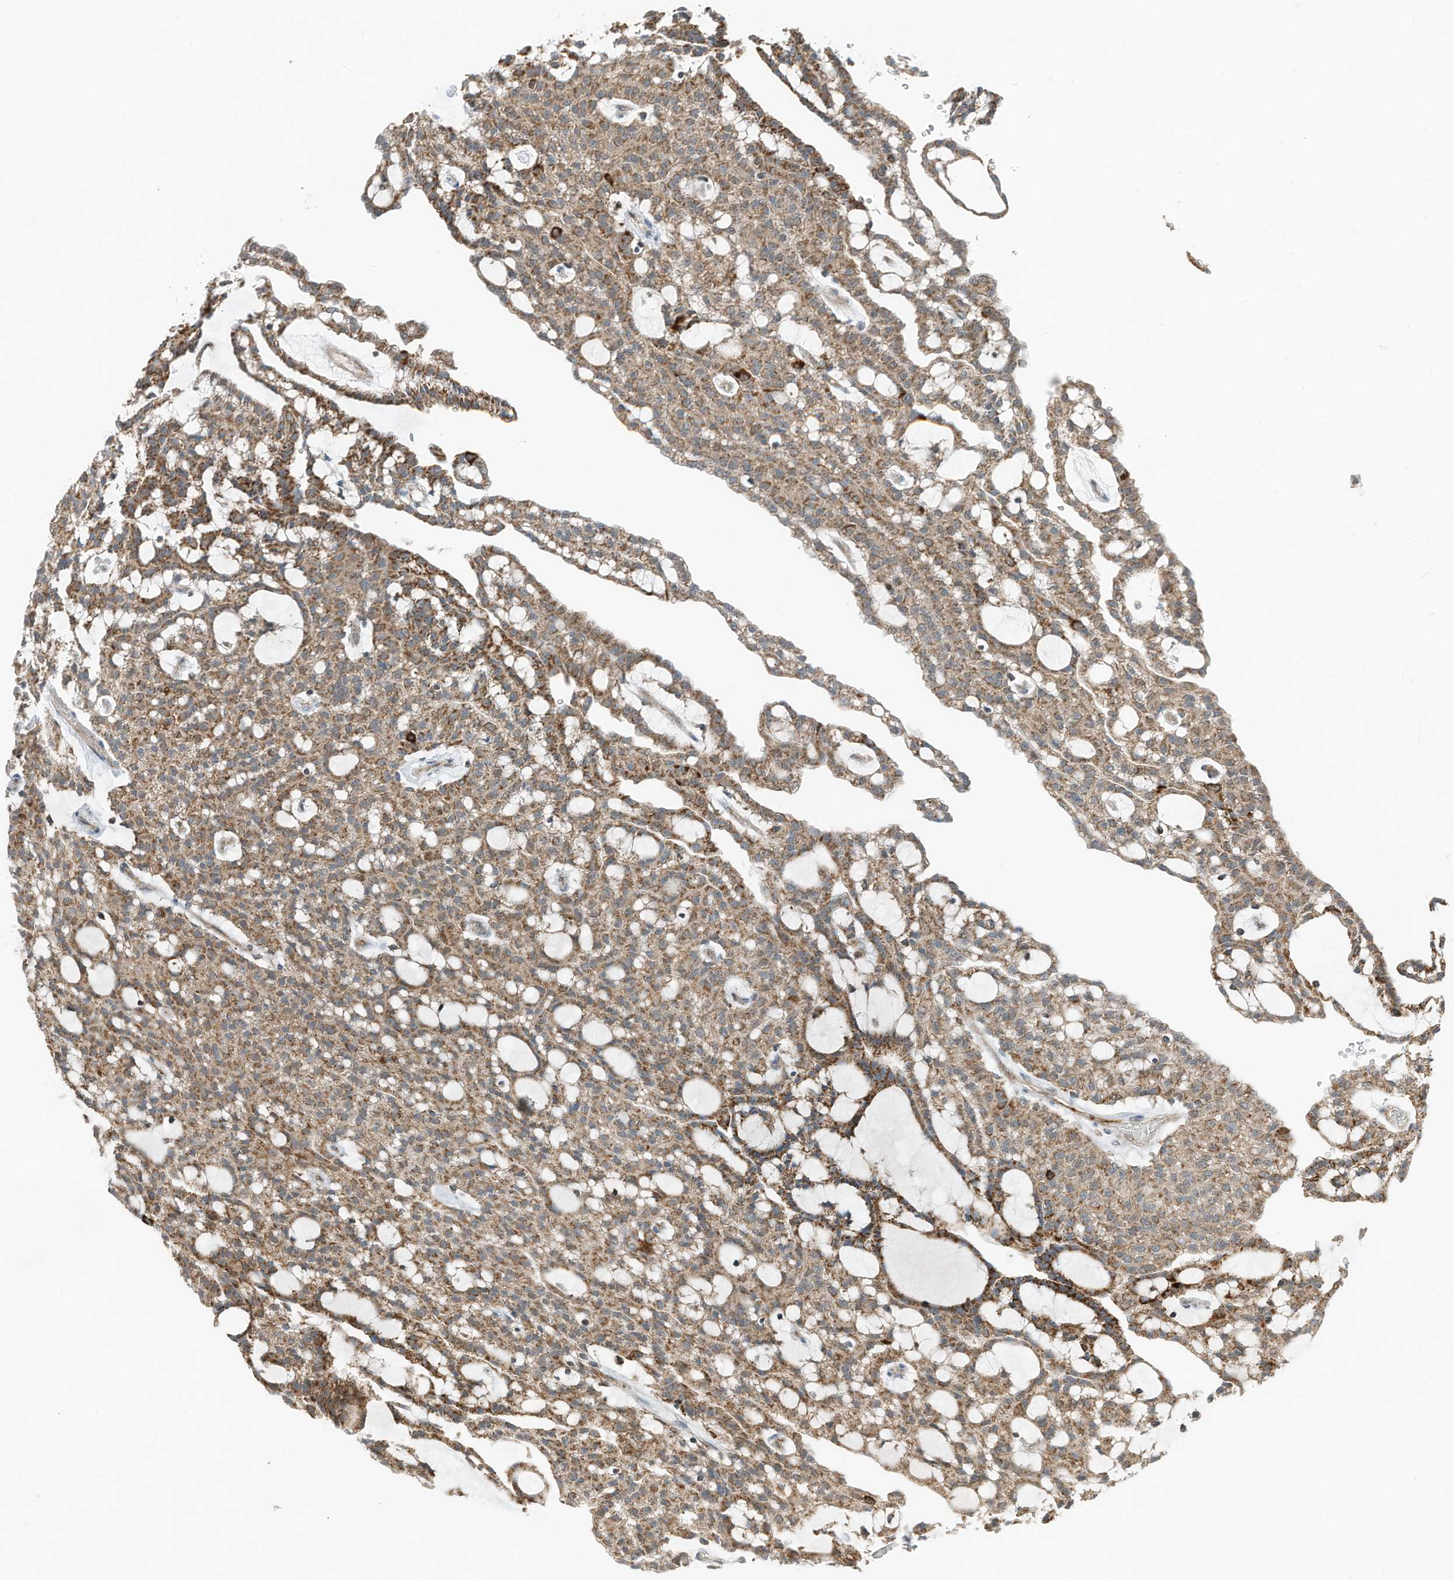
{"staining": {"intensity": "moderate", "quantity": ">75%", "location": "cytoplasmic/membranous"}, "tissue": "renal cancer", "cell_type": "Tumor cells", "image_type": "cancer", "snomed": [{"axis": "morphology", "description": "Adenocarcinoma, NOS"}, {"axis": "topography", "description": "Kidney"}], "caption": "A photomicrograph showing moderate cytoplasmic/membranous staining in about >75% of tumor cells in adenocarcinoma (renal), as visualized by brown immunohistochemical staining.", "gene": "RMND1", "patient": {"sex": "male", "age": 63}}